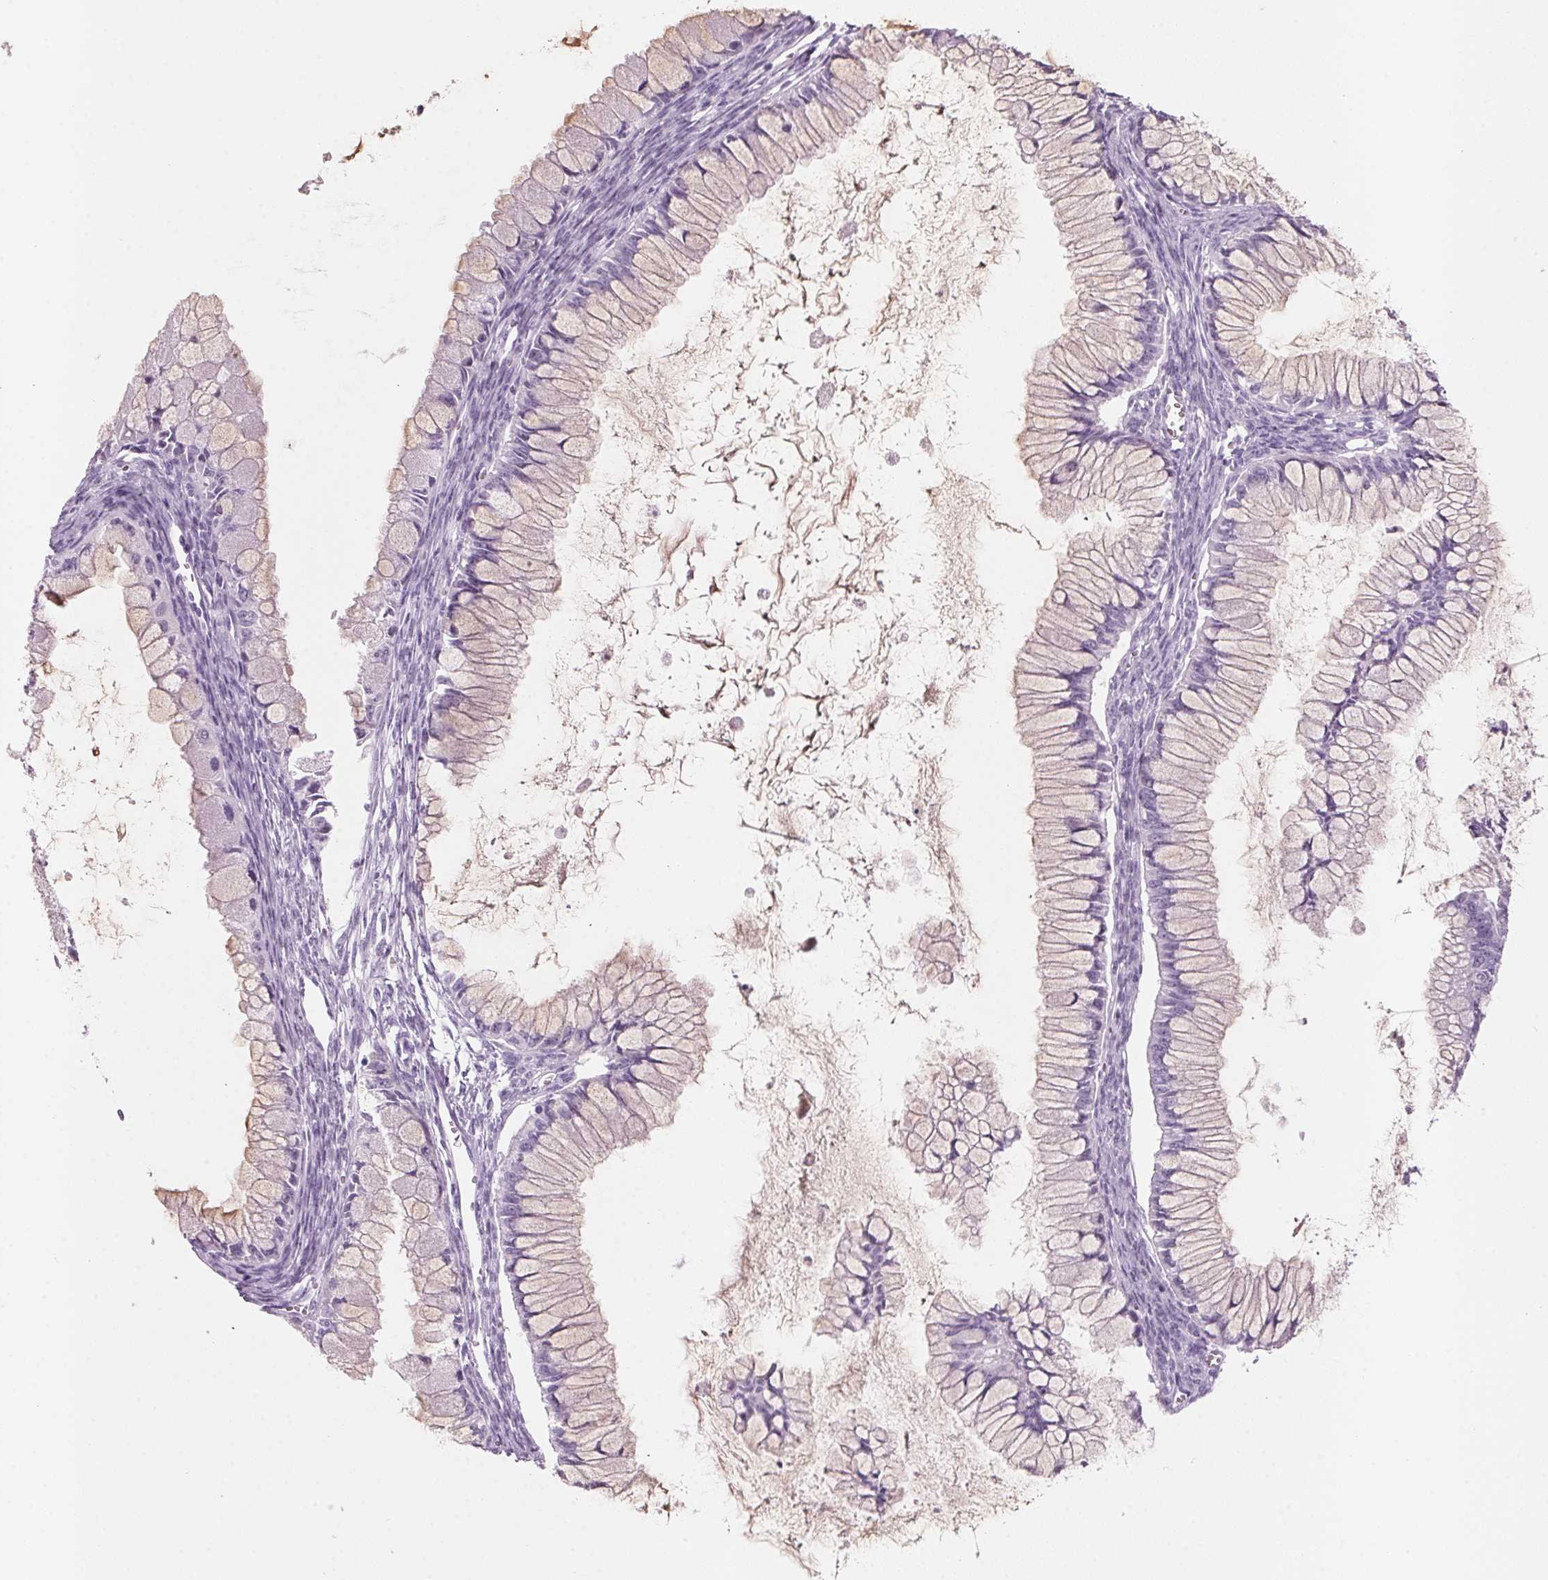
{"staining": {"intensity": "weak", "quantity": "<25%", "location": "cytoplasmic/membranous"}, "tissue": "ovarian cancer", "cell_type": "Tumor cells", "image_type": "cancer", "snomed": [{"axis": "morphology", "description": "Cystadenocarcinoma, mucinous, NOS"}, {"axis": "topography", "description": "Ovary"}], "caption": "This is an IHC histopathology image of mucinous cystadenocarcinoma (ovarian). There is no positivity in tumor cells.", "gene": "ADAM20", "patient": {"sex": "female", "age": 34}}